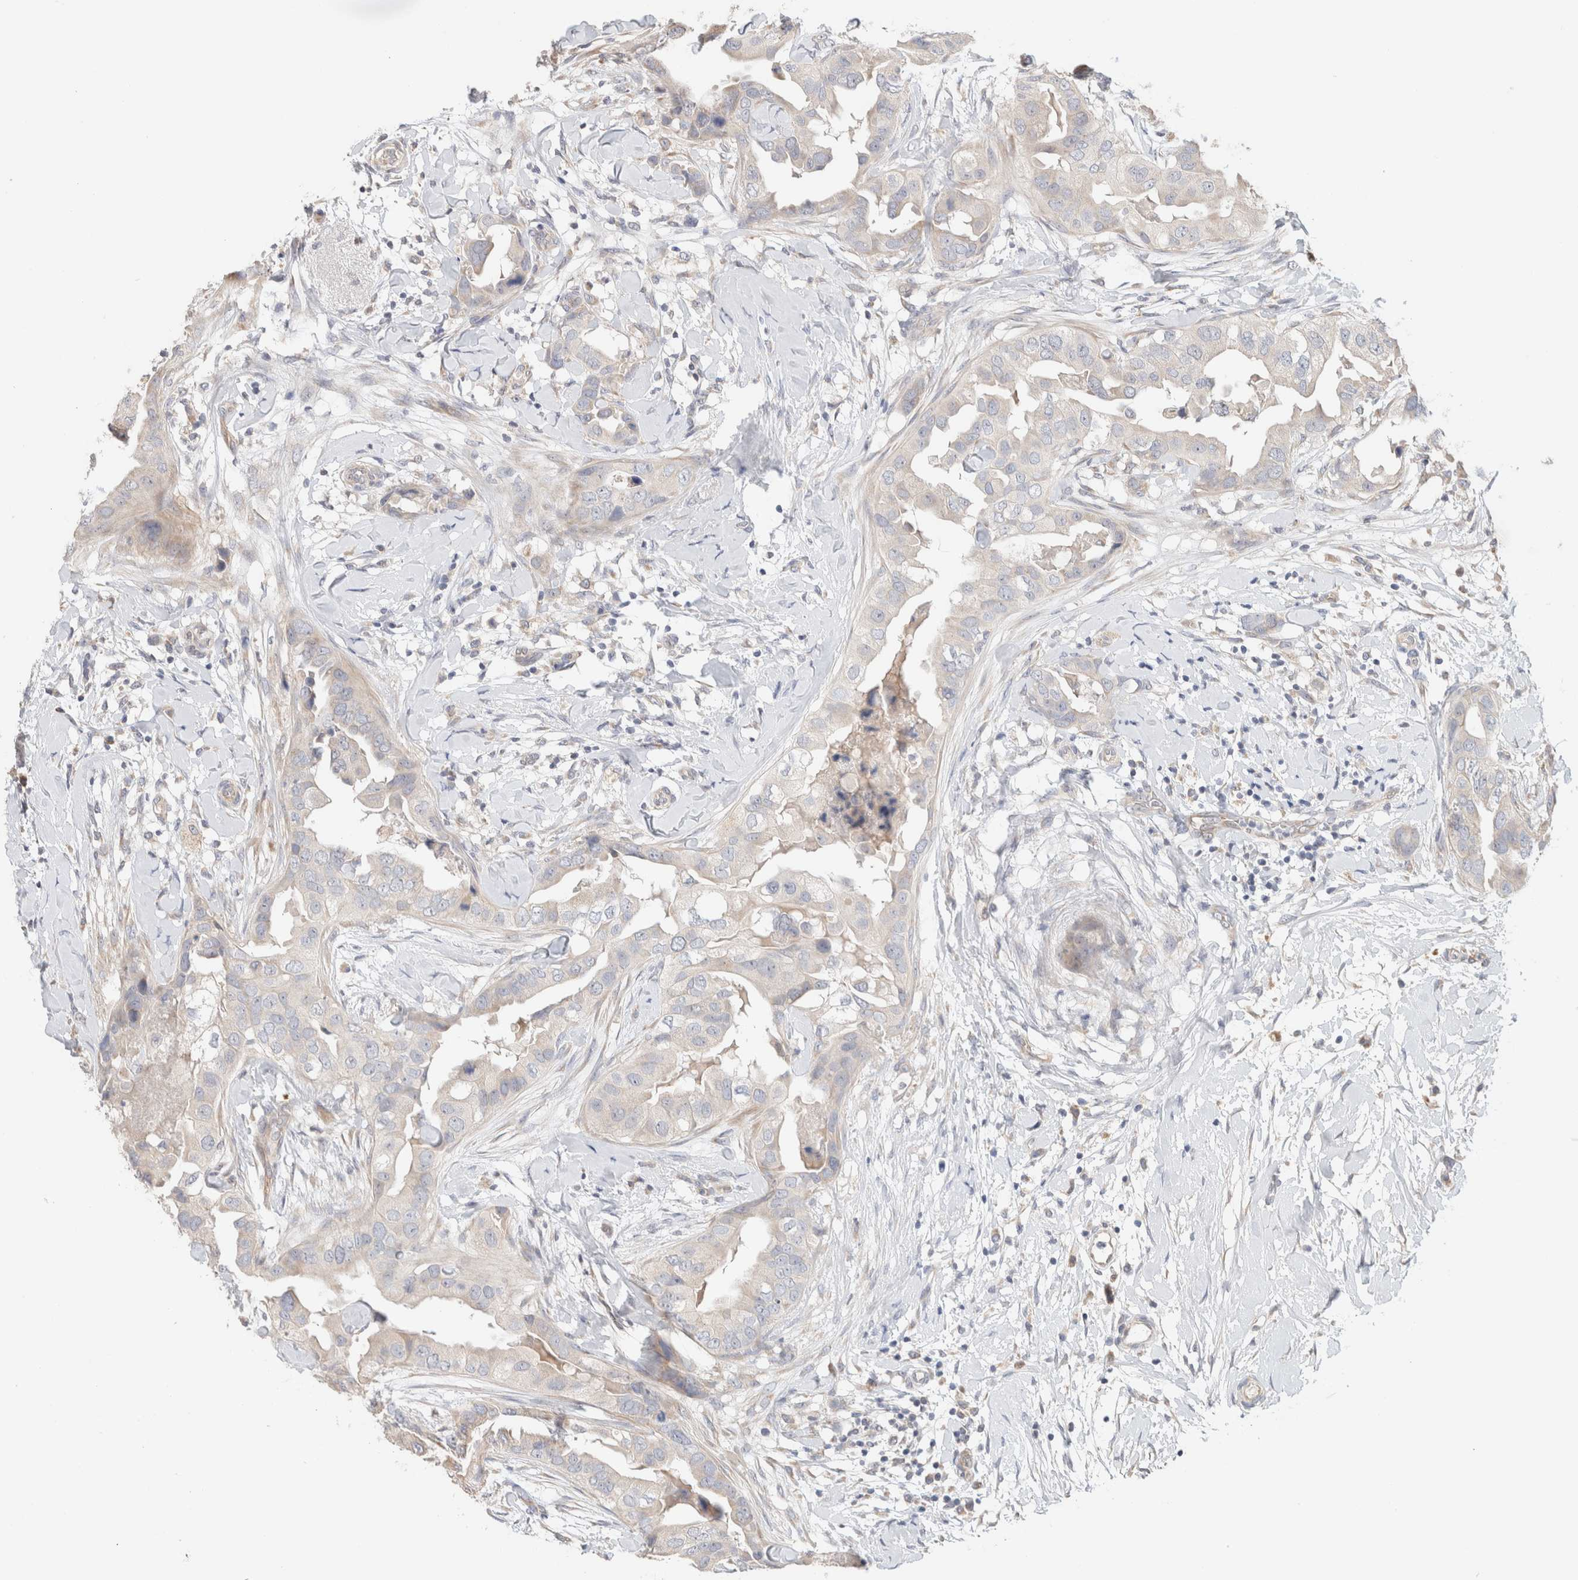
{"staining": {"intensity": "negative", "quantity": "none", "location": "none"}, "tissue": "breast cancer", "cell_type": "Tumor cells", "image_type": "cancer", "snomed": [{"axis": "morphology", "description": "Duct carcinoma"}, {"axis": "topography", "description": "Breast"}], "caption": "Breast cancer stained for a protein using immunohistochemistry demonstrates no positivity tumor cells.", "gene": "CA13", "patient": {"sex": "female", "age": 40}}